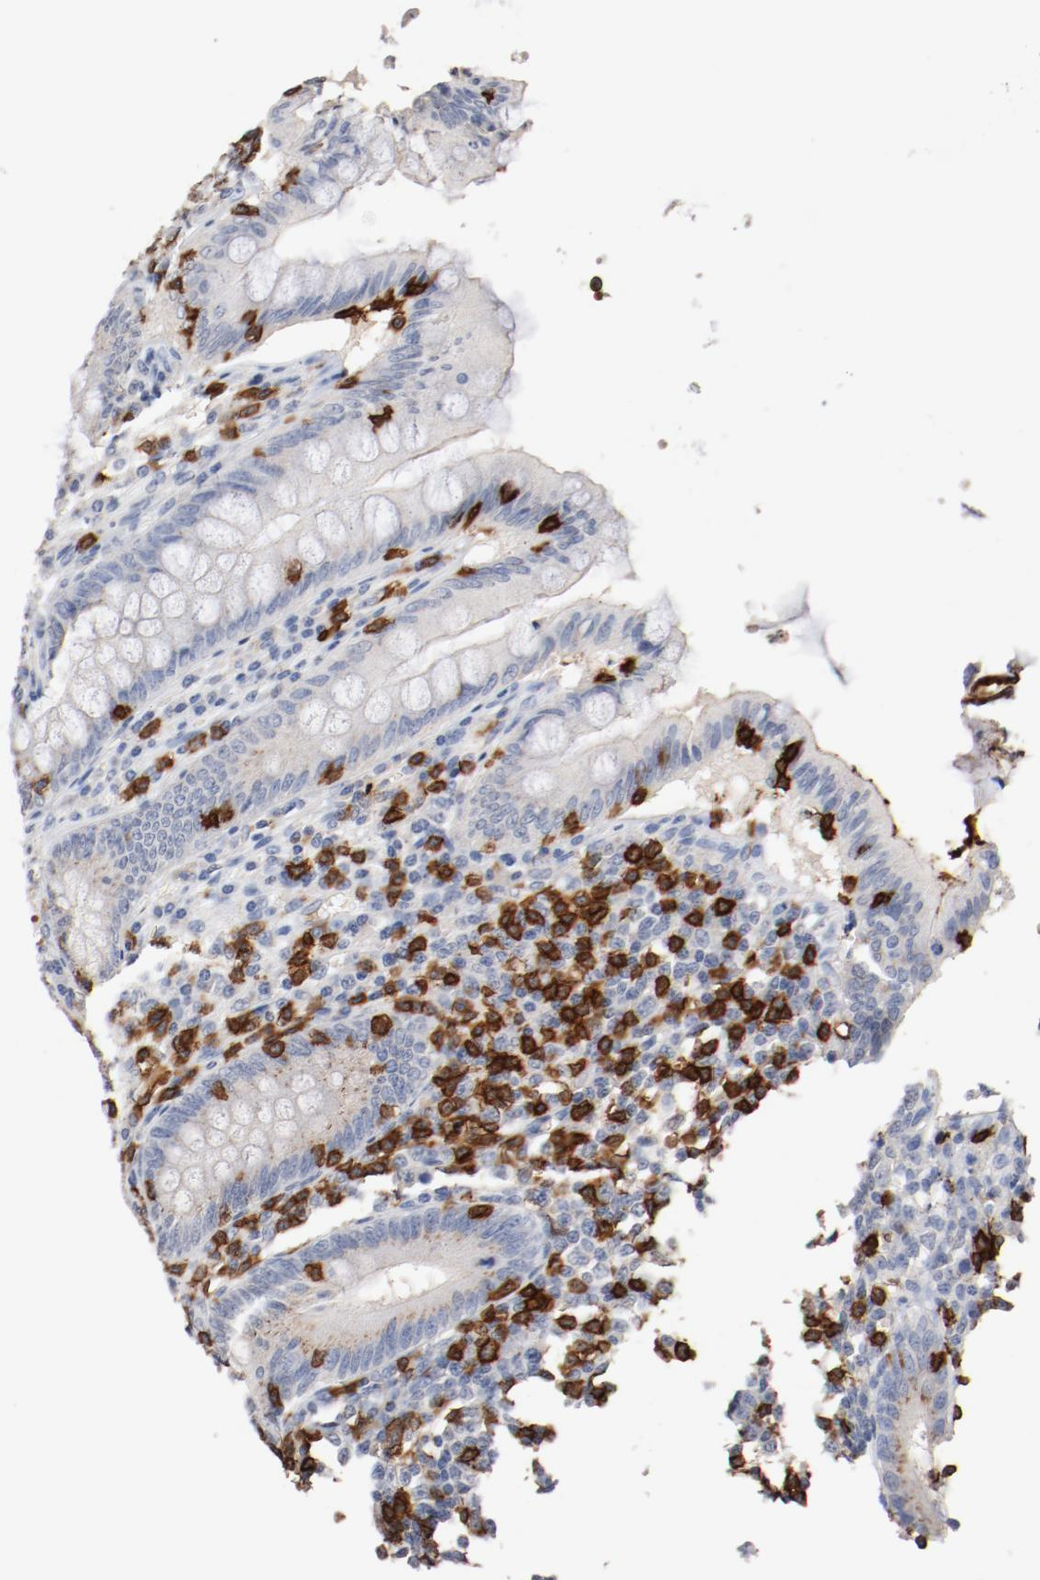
{"staining": {"intensity": "negative", "quantity": "none", "location": "none"}, "tissue": "appendix", "cell_type": "Glandular cells", "image_type": "normal", "snomed": [{"axis": "morphology", "description": "Normal tissue, NOS"}, {"axis": "topography", "description": "Appendix"}], "caption": "IHC micrograph of benign appendix stained for a protein (brown), which exhibits no positivity in glandular cells.", "gene": "CD247", "patient": {"sex": "female", "age": 66}}